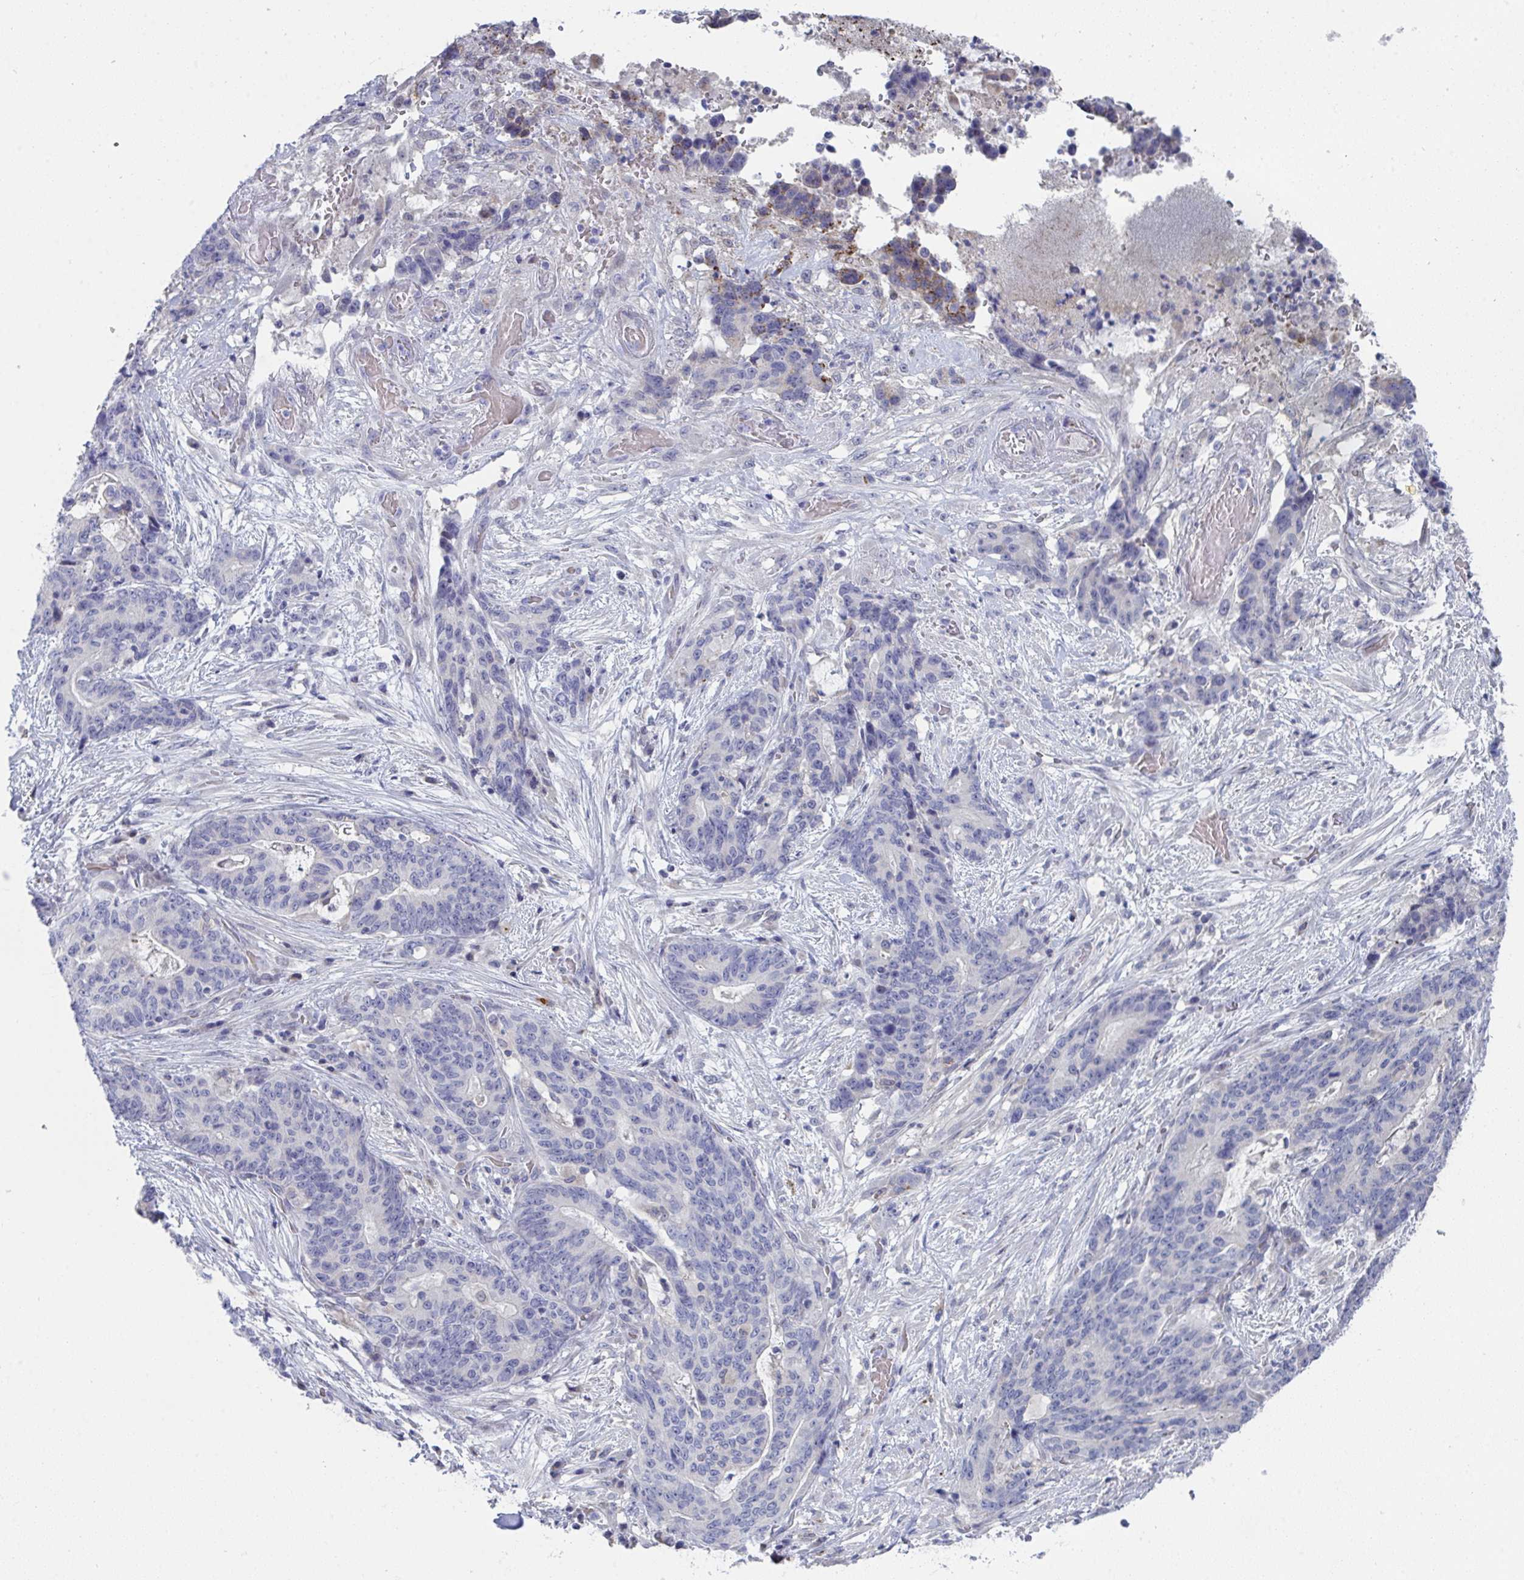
{"staining": {"intensity": "moderate", "quantity": "<25%", "location": "cytoplasmic/membranous"}, "tissue": "stomach cancer", "cell_type": "Tumor cells", "image_type": "cancer", "snomed": [{"axis": "morphology", "description": "Normal tissue, NOS"}, {"axis": "morphology", "description": "Adenocarcinoma, NOS"}, {"axis": "topography", "description": "Stomach"}], "caption": "Immunohistochemical staining of stomach cancer demonstrates low levels of moderate cytoplasmic/membranous protein positivity in approximately <25% of tumor cells.", "gene": "VWDE", "patient": {"sex": "female", "age": 64}}